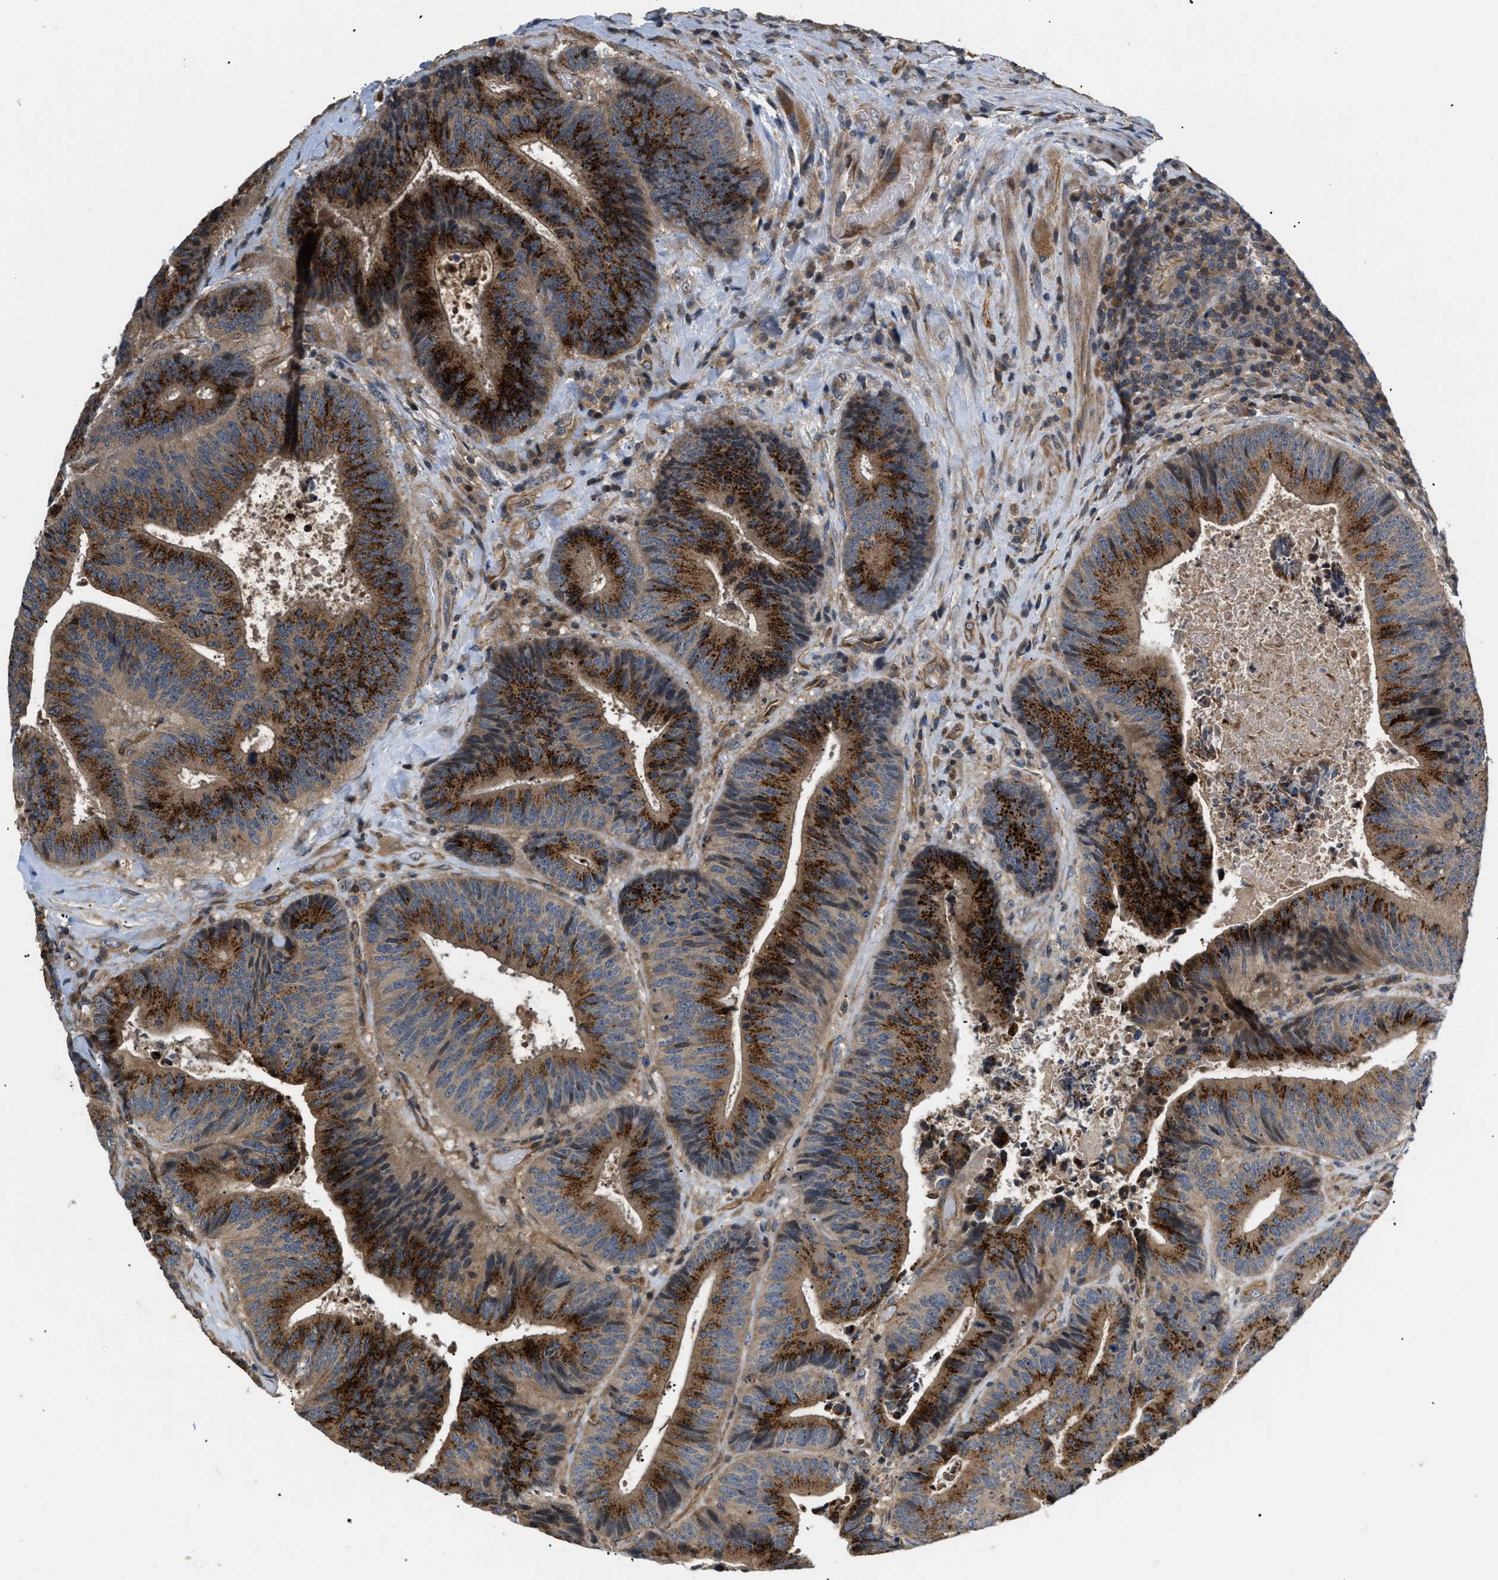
{"staining": {"intensity": "strong", "quantity": ">75%", "location": "cytoplasmic/membranous"}, "tissue": "colorectal cancer", "cell_type": "Tumor cells", "image_type": "cancer", "snomed": [{"axis": "morphology", "description": "Adenocarcinoma, NOS"}, {"axis": "topography", "description": "Rectum"}], "caption": "Human colorectal cancer stained with a brown dye exhibits strong cytoplasmic/membranous positive positivity in approximately >75% of tumor cells.", "gene": "HMGCR", "patient": {"sex": "male", "age": 72}}